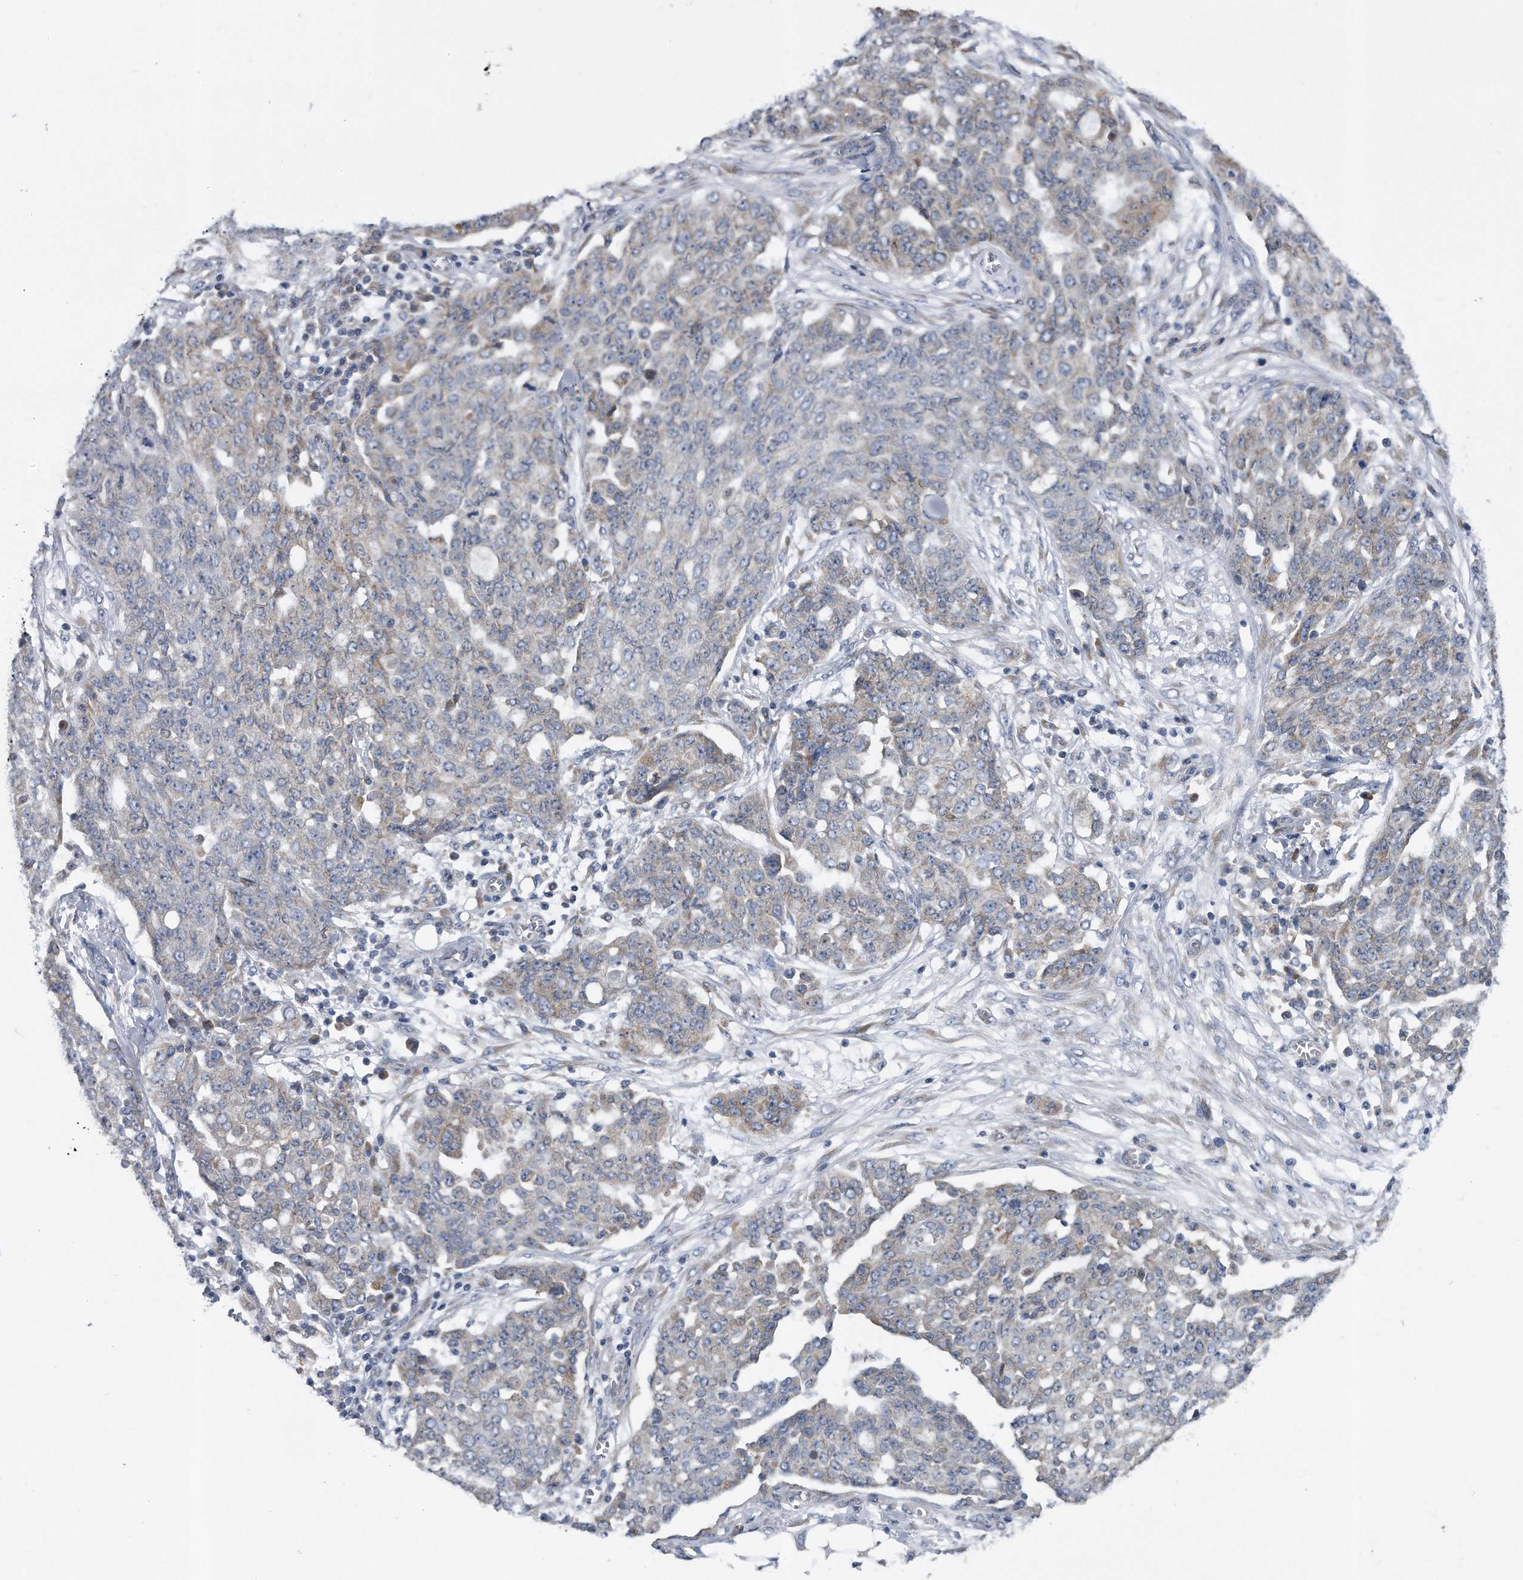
{"staining": {"intensity": "weak", "quantity": "<25%", "location": "cytoplasmic/membranous"}, "tissue": "ovarian cancer", "cell_type": "Tumor cells", "image_type": "cancer", "snomed": [{"axis": "morphology", "description": "Cystadenocarcinoma, serous, NOS"}, {"axis": "topography", "description": "Soft tissue"}, {"axis": "topography", "description": "Ovary"}], "caption": "Human serous cystadenocarcinoma (ovarian) stained for a protein using immunohistochemistry (IHC) demonstrates no staining in tumor cells.", "gene": "CCDC47", "patient": {"sex": "female", "age": 57}}